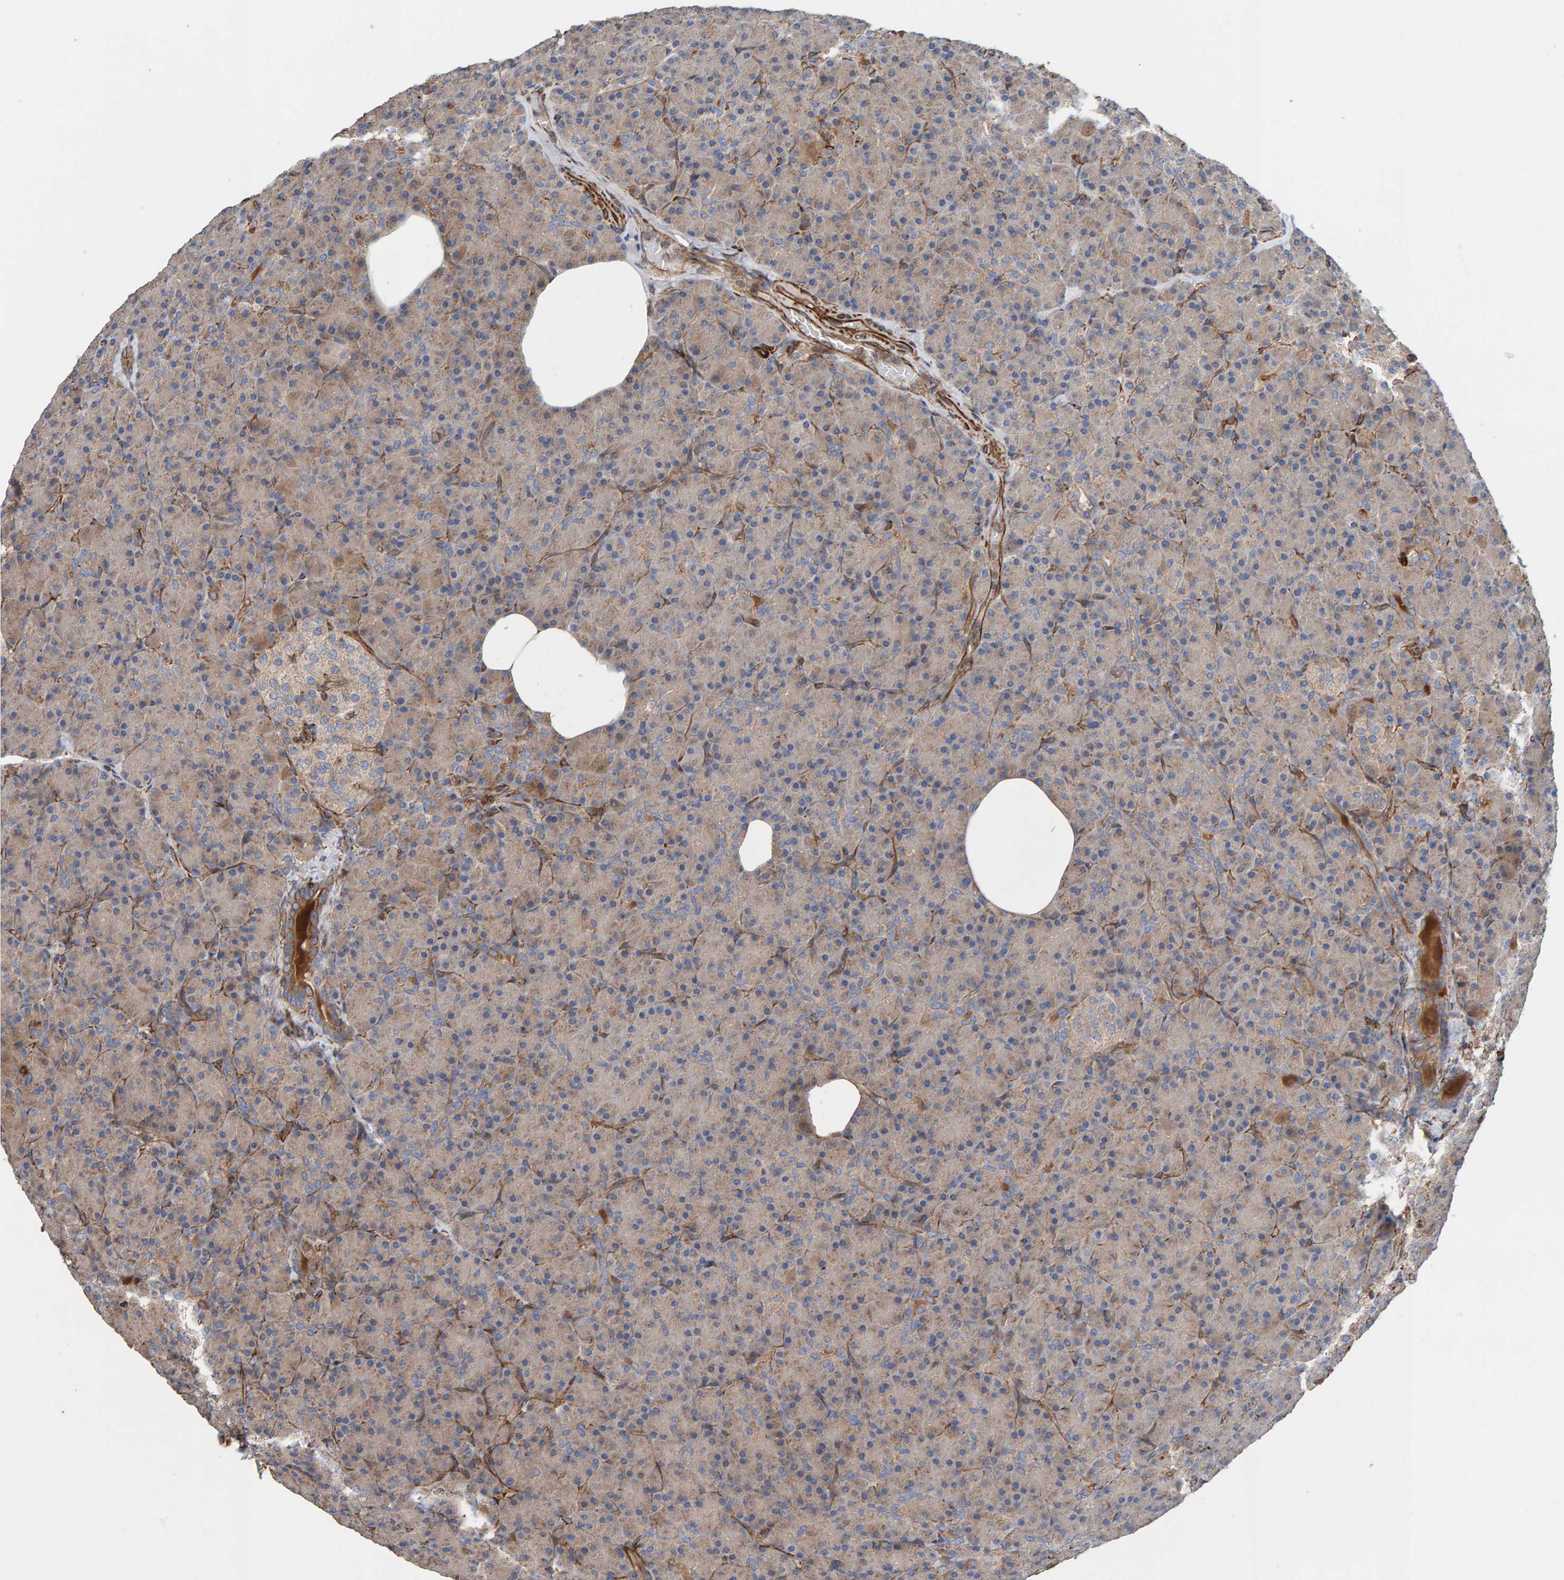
{"staining": {"intensity": "weak", "quantity": ">75%", "location": "cytoplasmic/membranous"}, "tissue": "pancreas", "cell_type": "Exocrine glandular cells", "image_type": "normal", "snomed": [{"axis": "morphology", "description": "Normal tissue, NOS"}, {"axis": "topography", "description": "Pancreas"}], "caption": "Approximately >75% of exocrine glandular cells in normal pancreas exhibit weak cytoplasmic/membranous protein expression as visualized by brown immunohistochemical staining.", "gene": "ZNF347", "patient": {"sex": "female", "age": 43}}